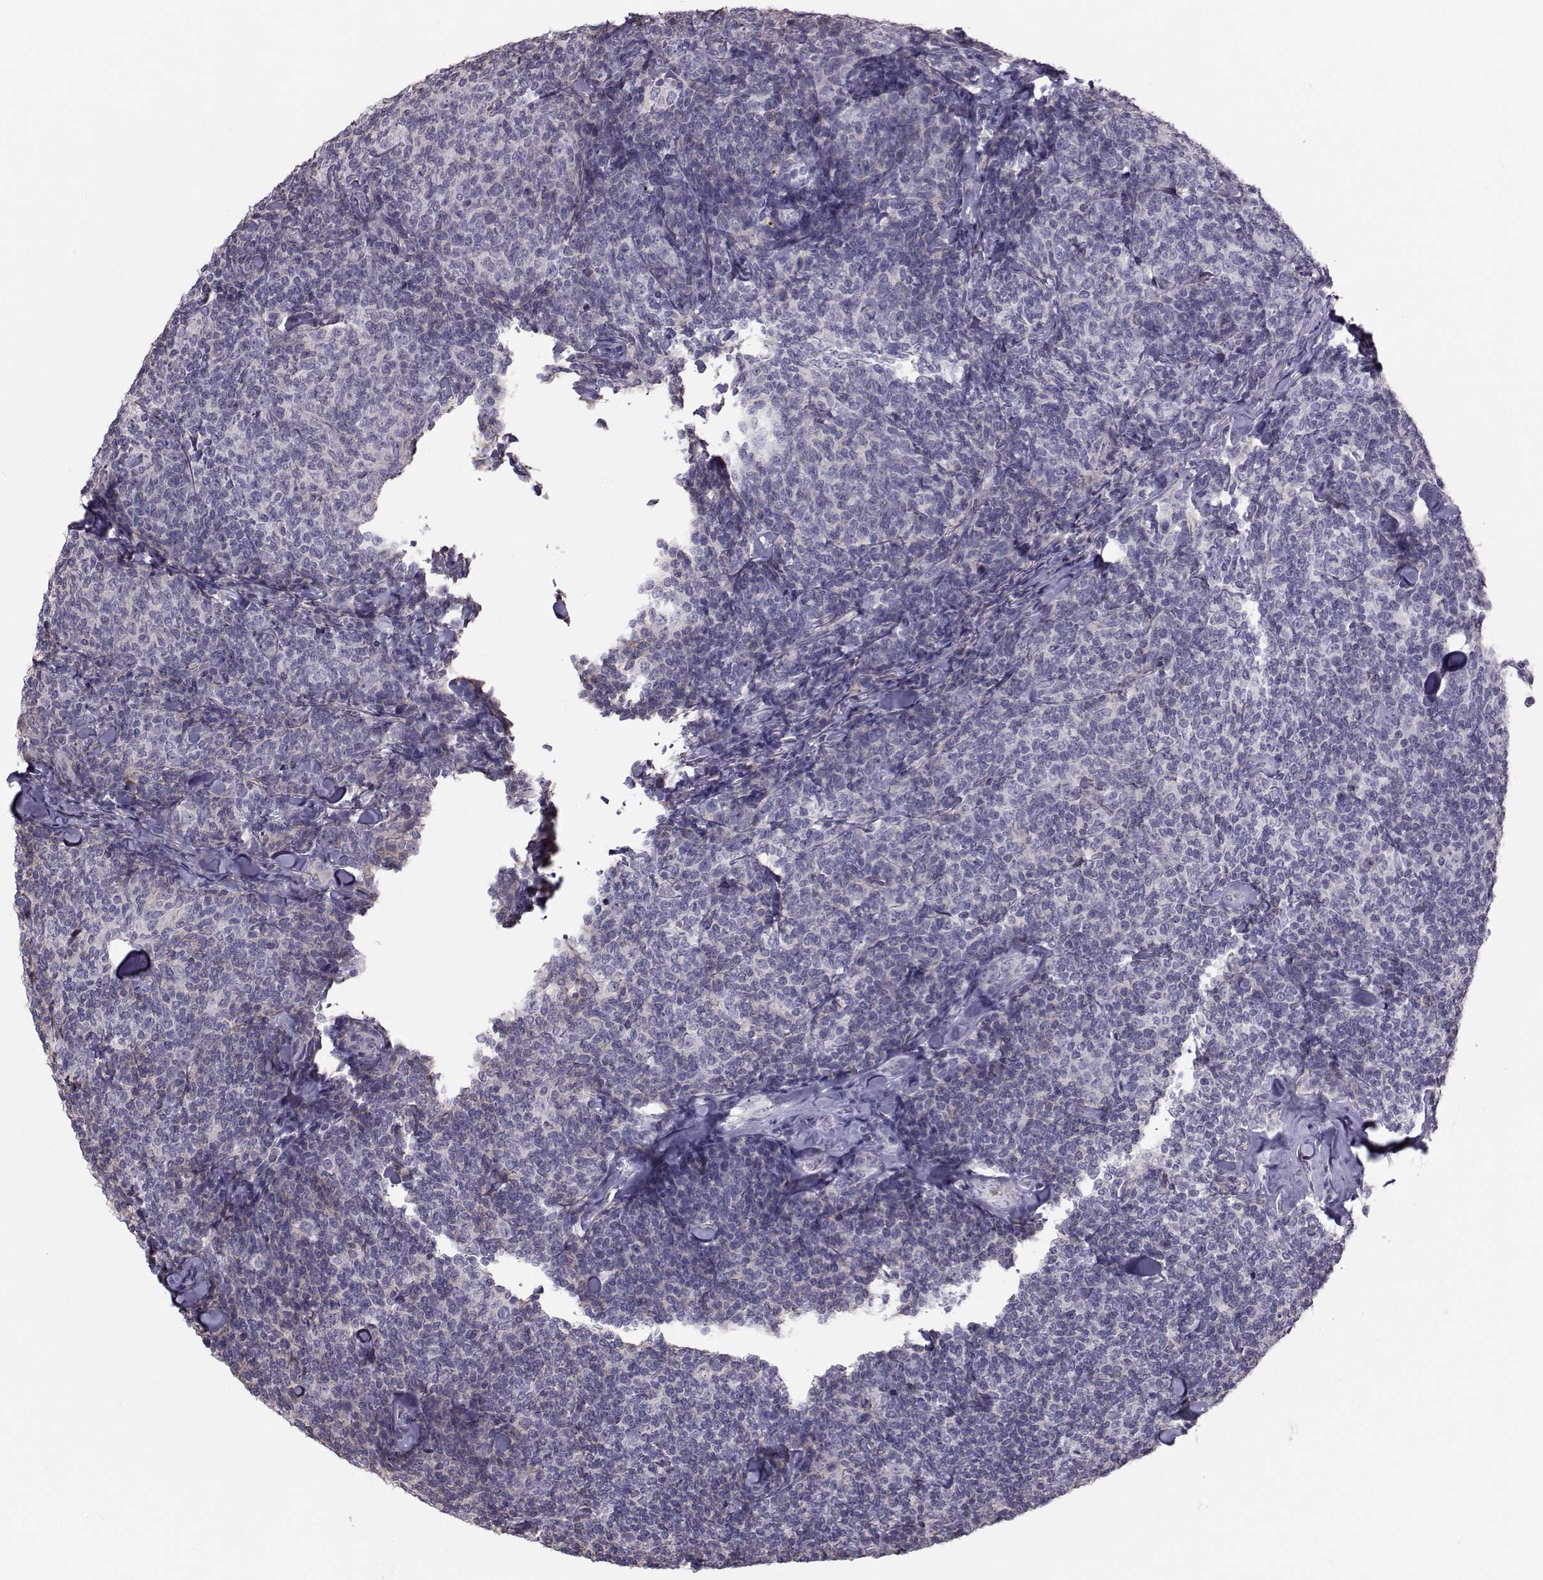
{"staining": {"intensity": "negative", "quantity": "none", "location": "none"}, "tissue": "lymphoma", "cell_type": "Tumor cells", "image_type": "cancer", "snomed": [{"axis": "morphology", "description": "Malignant lymphoma, non-Hodgkin's type, Low grade"}, {"axis": "topography", "description": "Lymph node"}], "caption": "Lymphoma was stained to show a protein in brown. There is no significant positivity in tumor cells. (DAB (3,3'-diaminobenzidine) immunohistochemistry visualized using brightfield microscopy, high magnification).", "gene": "GARIN3", "patient": {"sex": "female", "age": 56}}